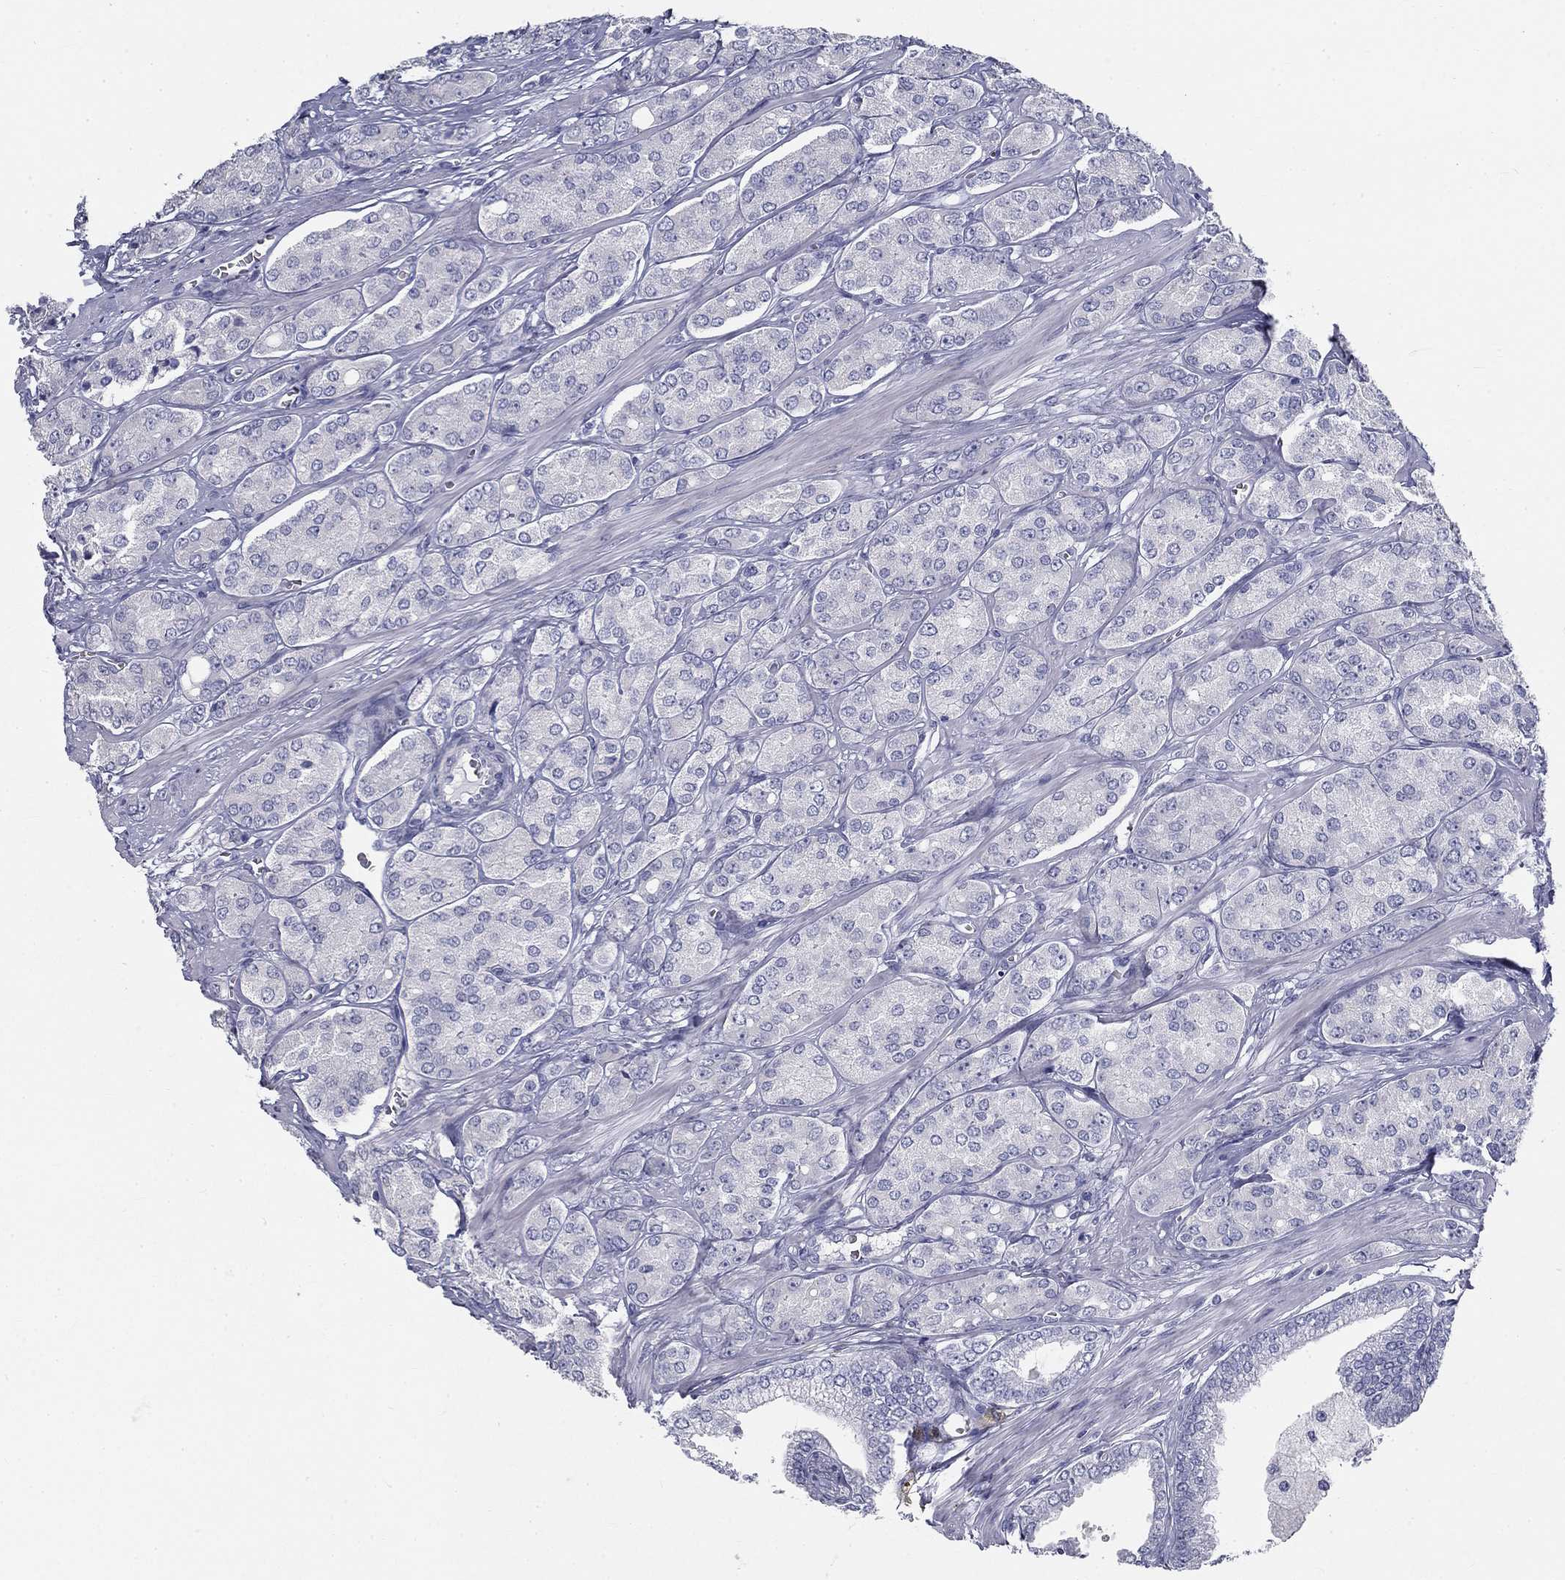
{"staining": {"intensity": "negative", "quantity": "none", "location": "none"}, "tissue": "prostate cancer", "cell_type": "Tumor cells", "image_type": "cancer", "snomed": [{"axis": "morphology", "description": "Adenocarcinoma, NOS"}, {"axis": "topography", "description": "Prostate"}], "caption": "Tumor cells are negative for protein expression in human prostate adenocarcinoma.", "gene": "GALNTL5", "patient": {"sex": "male", "age": 67}}